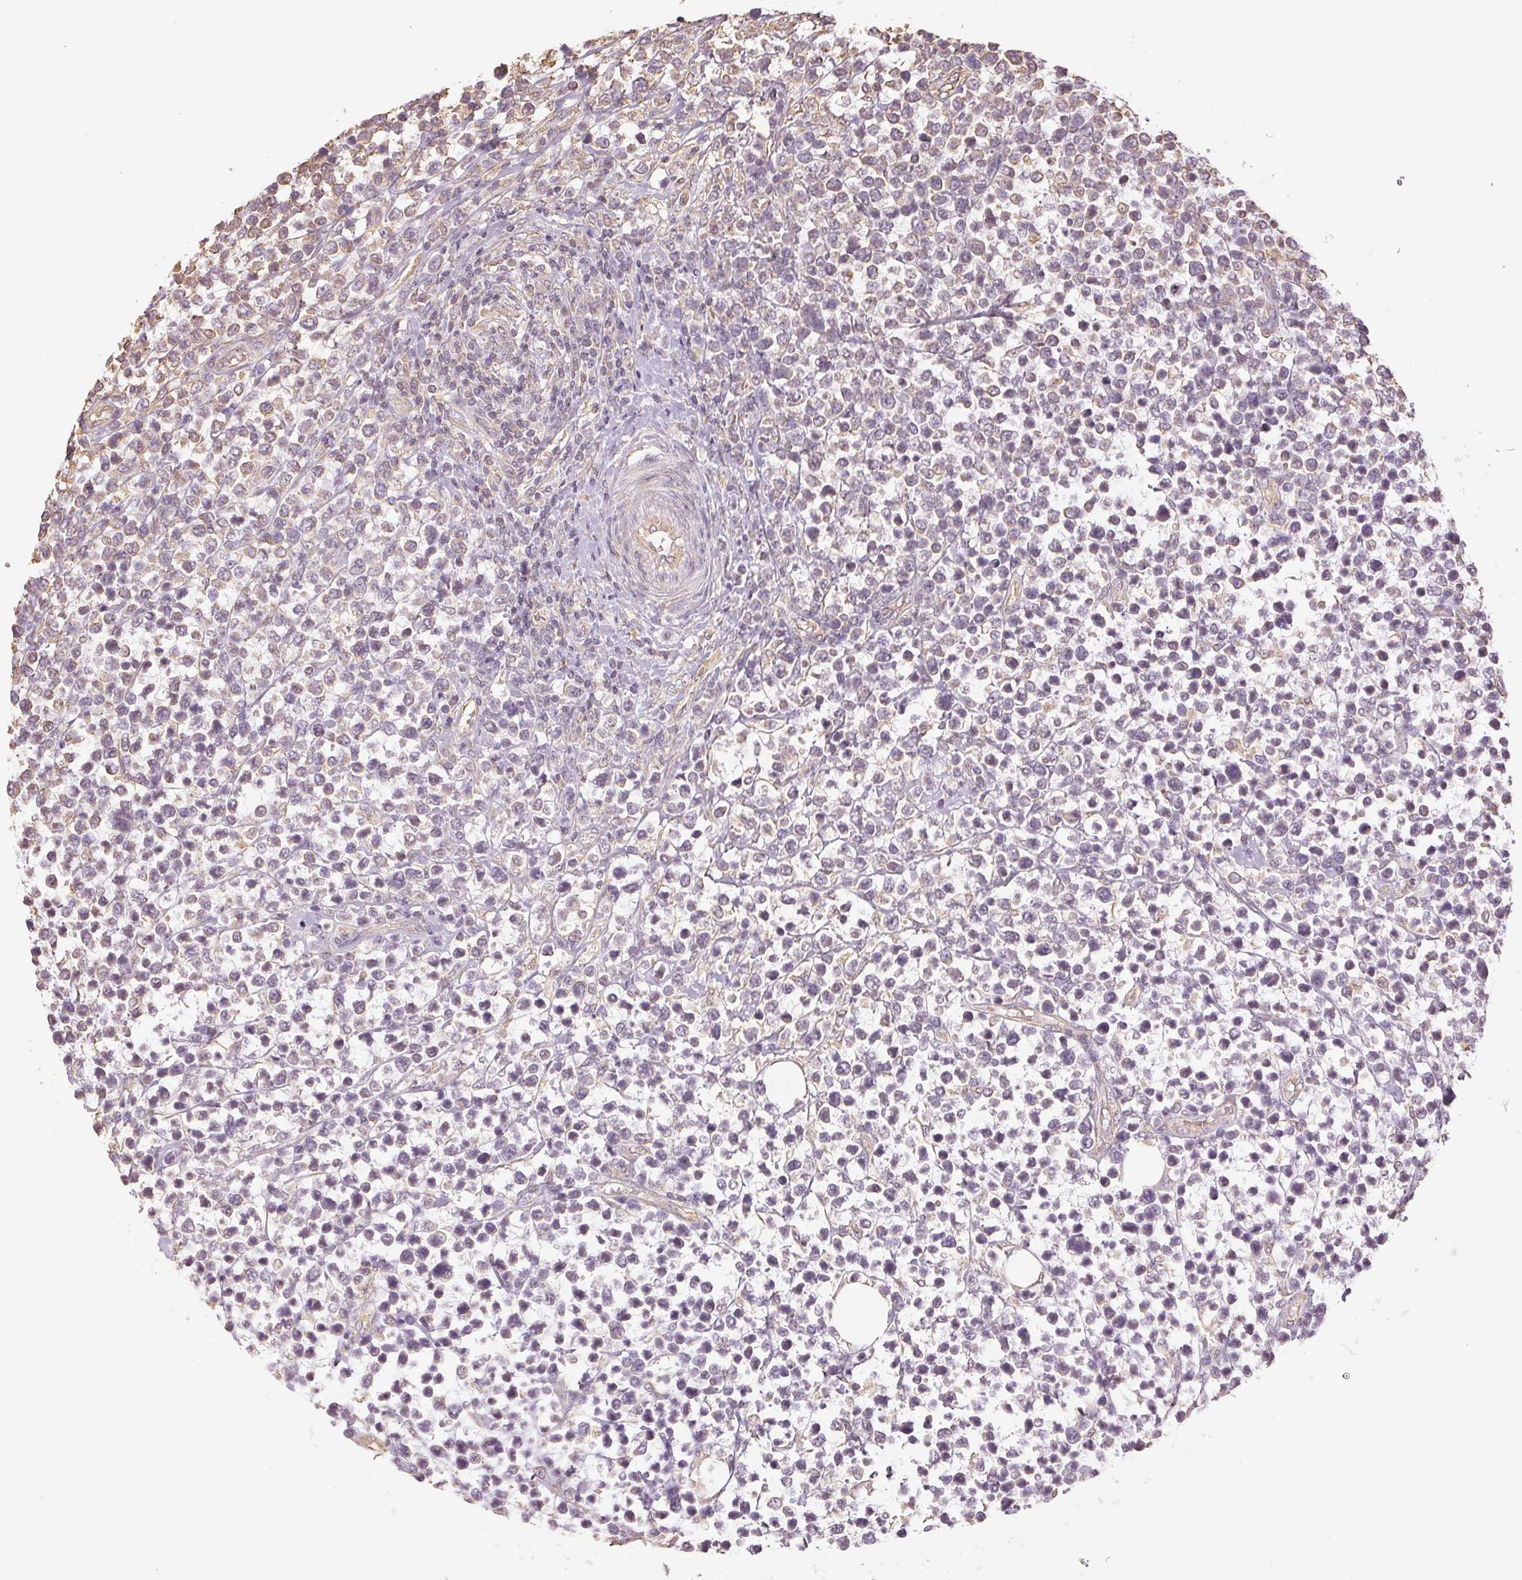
{"staining": {"intensity": "negative", "quantity": "none", "location": "none"}, "tissue": "lymphoma", "cell_type": "Tumor cells", "image_type": "cancer", "snomed": [{"axis": "morphology", "description": "Malignant lymphoma, non-Hodgkin's type, High grade"}, {"axis": "topography", "description": "Soft tissue"}], "caption": "Immunohistochemistry histopathology image of high-grade malignant lymphoma, non-Hodgkin's type stained for a protein (brown), which displays no expression in tumor cells. The staining was performed using DAB (3,3'-diaminobenzidine) to visualize the protein expression in brown, while the nuclei were stained in blue with hematoxylin (Magnification: 20x).", "gene": "COL7A1", "patient": {"sex": "female", "age": 56}}